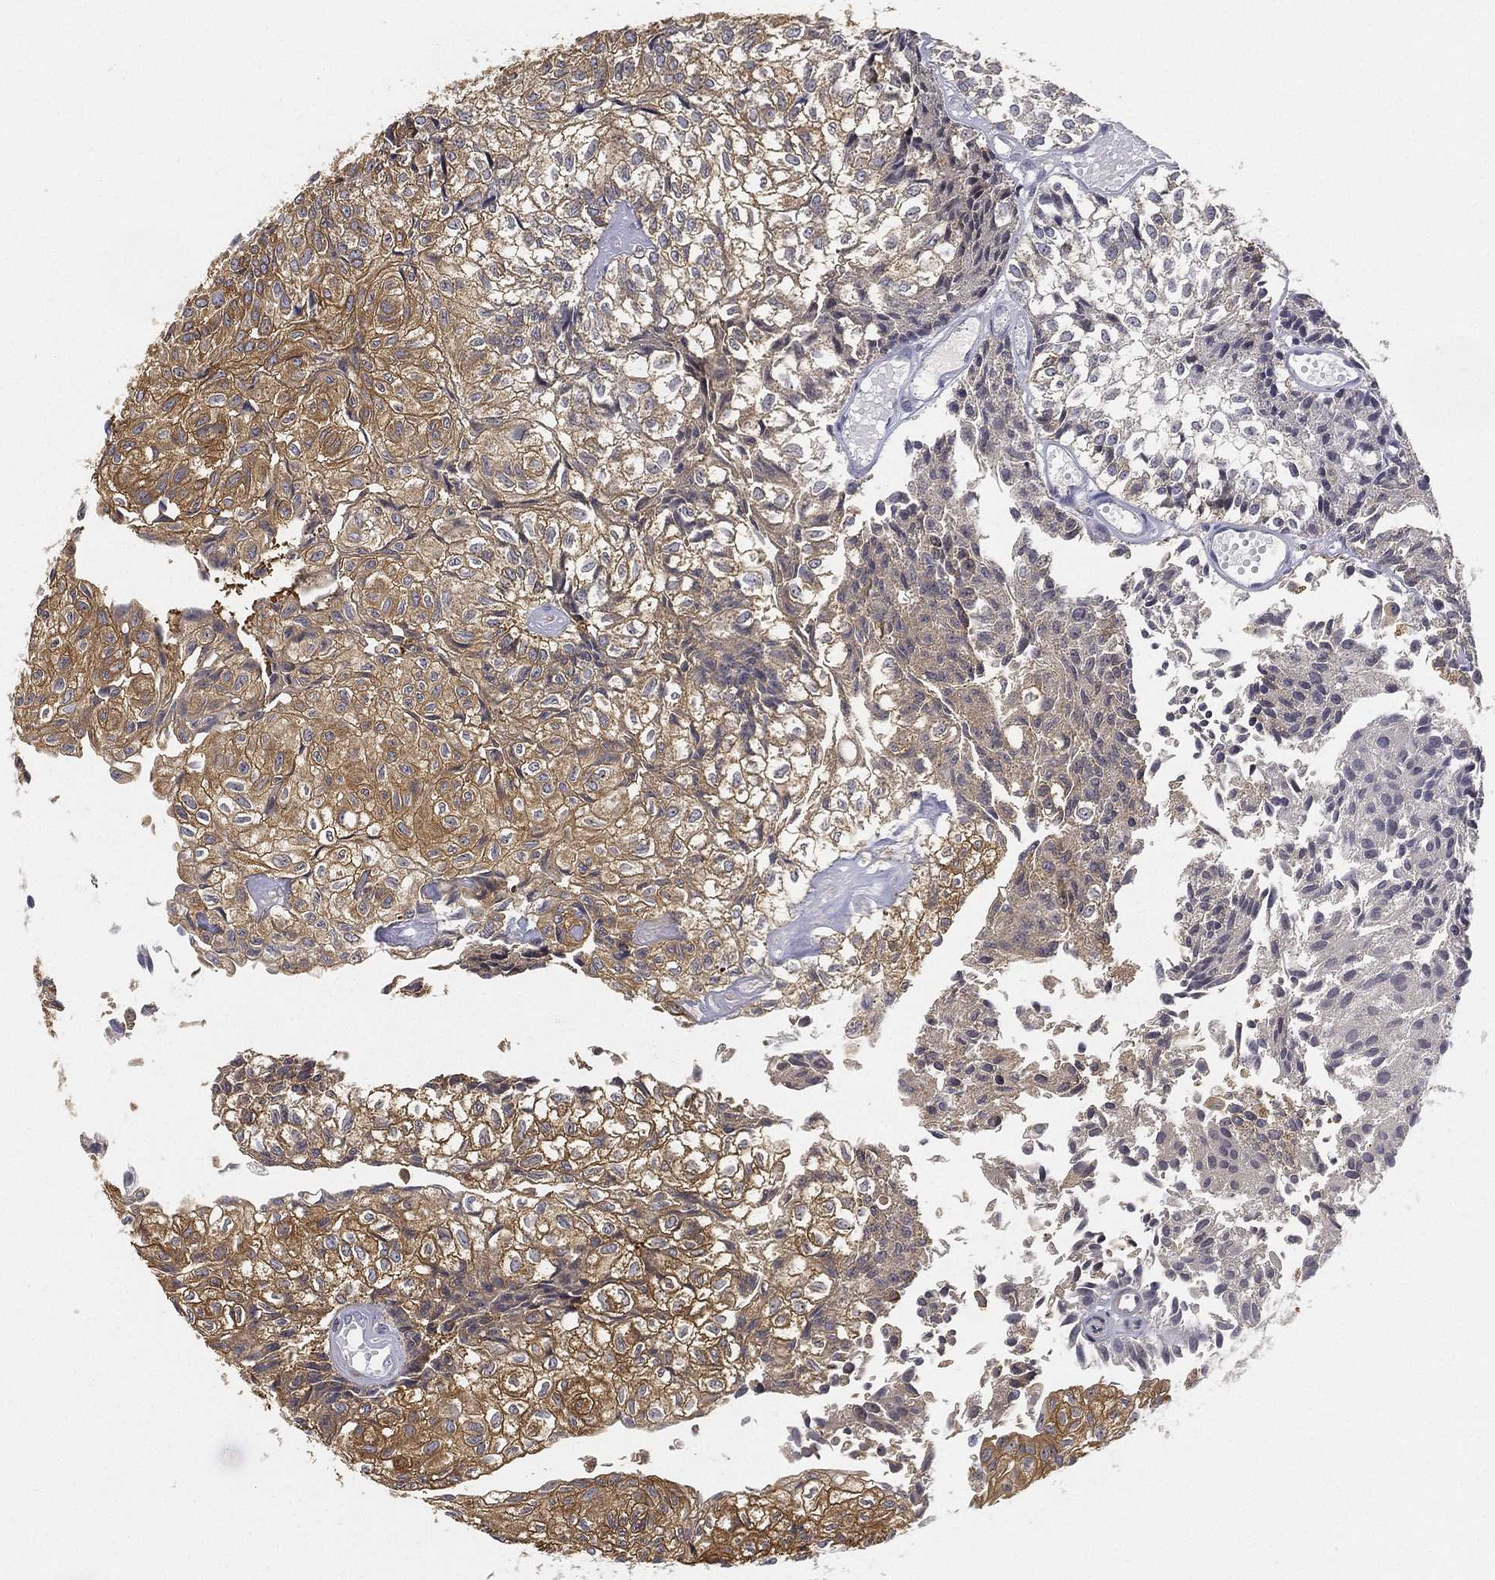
{"staining": {"intensity": "moderate", "quantity": ">75%", "location": "cytoplasmic/membranous"}, "tissue": "urothelial cancer", "cell_type": "Tumor cells", "image_type": "cancer", "snomed": [{"axis": "morphology", "description": "Urothelial carcinoma, Low grade"}, {"axis": "topography", "description": "Urinary bladder"}], "caption": "Human urothelial cancer stained with a protein marker demonstrates moderate staining in tumor cells.", "gene": "PPP1R16B", "patient": {"sex": "male", "age": 89}}